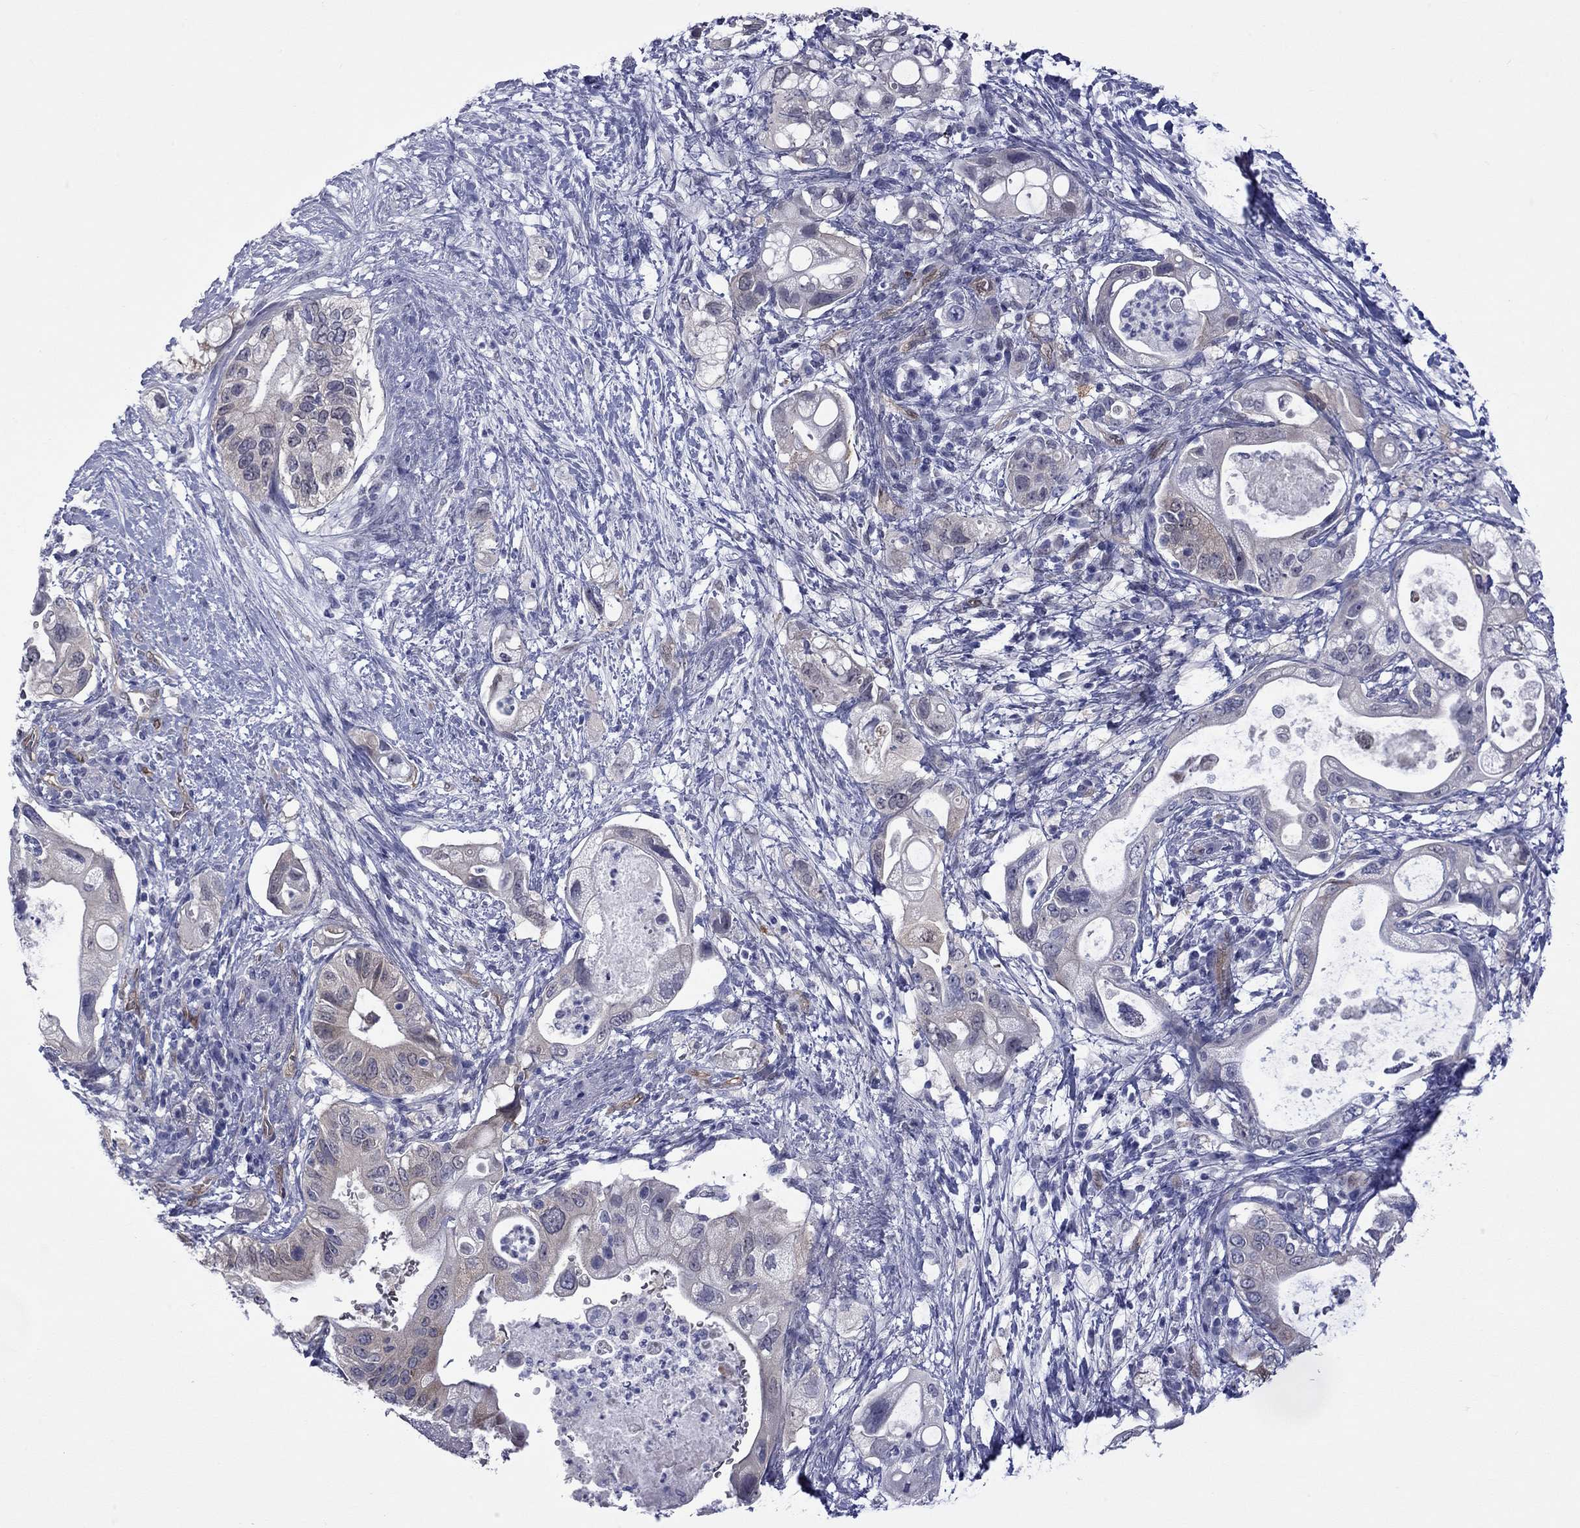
{"staining": {"intensity": "negative", "quantity": "none", "location": "none"}, "tissue": "pancreatic cancer", "cell_type": "Tumor cells", "image_type": "cancer", "snomed": [{"axis": "morphology", "description": "Adenocarcinoma, NOS"}, {"axis": "topography", "description": "Pancreas"}], "caption": "Immunohistochemistry (IHC) image of human adenocarcinoma (pancreatic) stained for a protein (brown), which exhibits no expression in tumor cells.", "gene": "CTNNBIP1", "patient": {"sex": "female", "age": 72}}